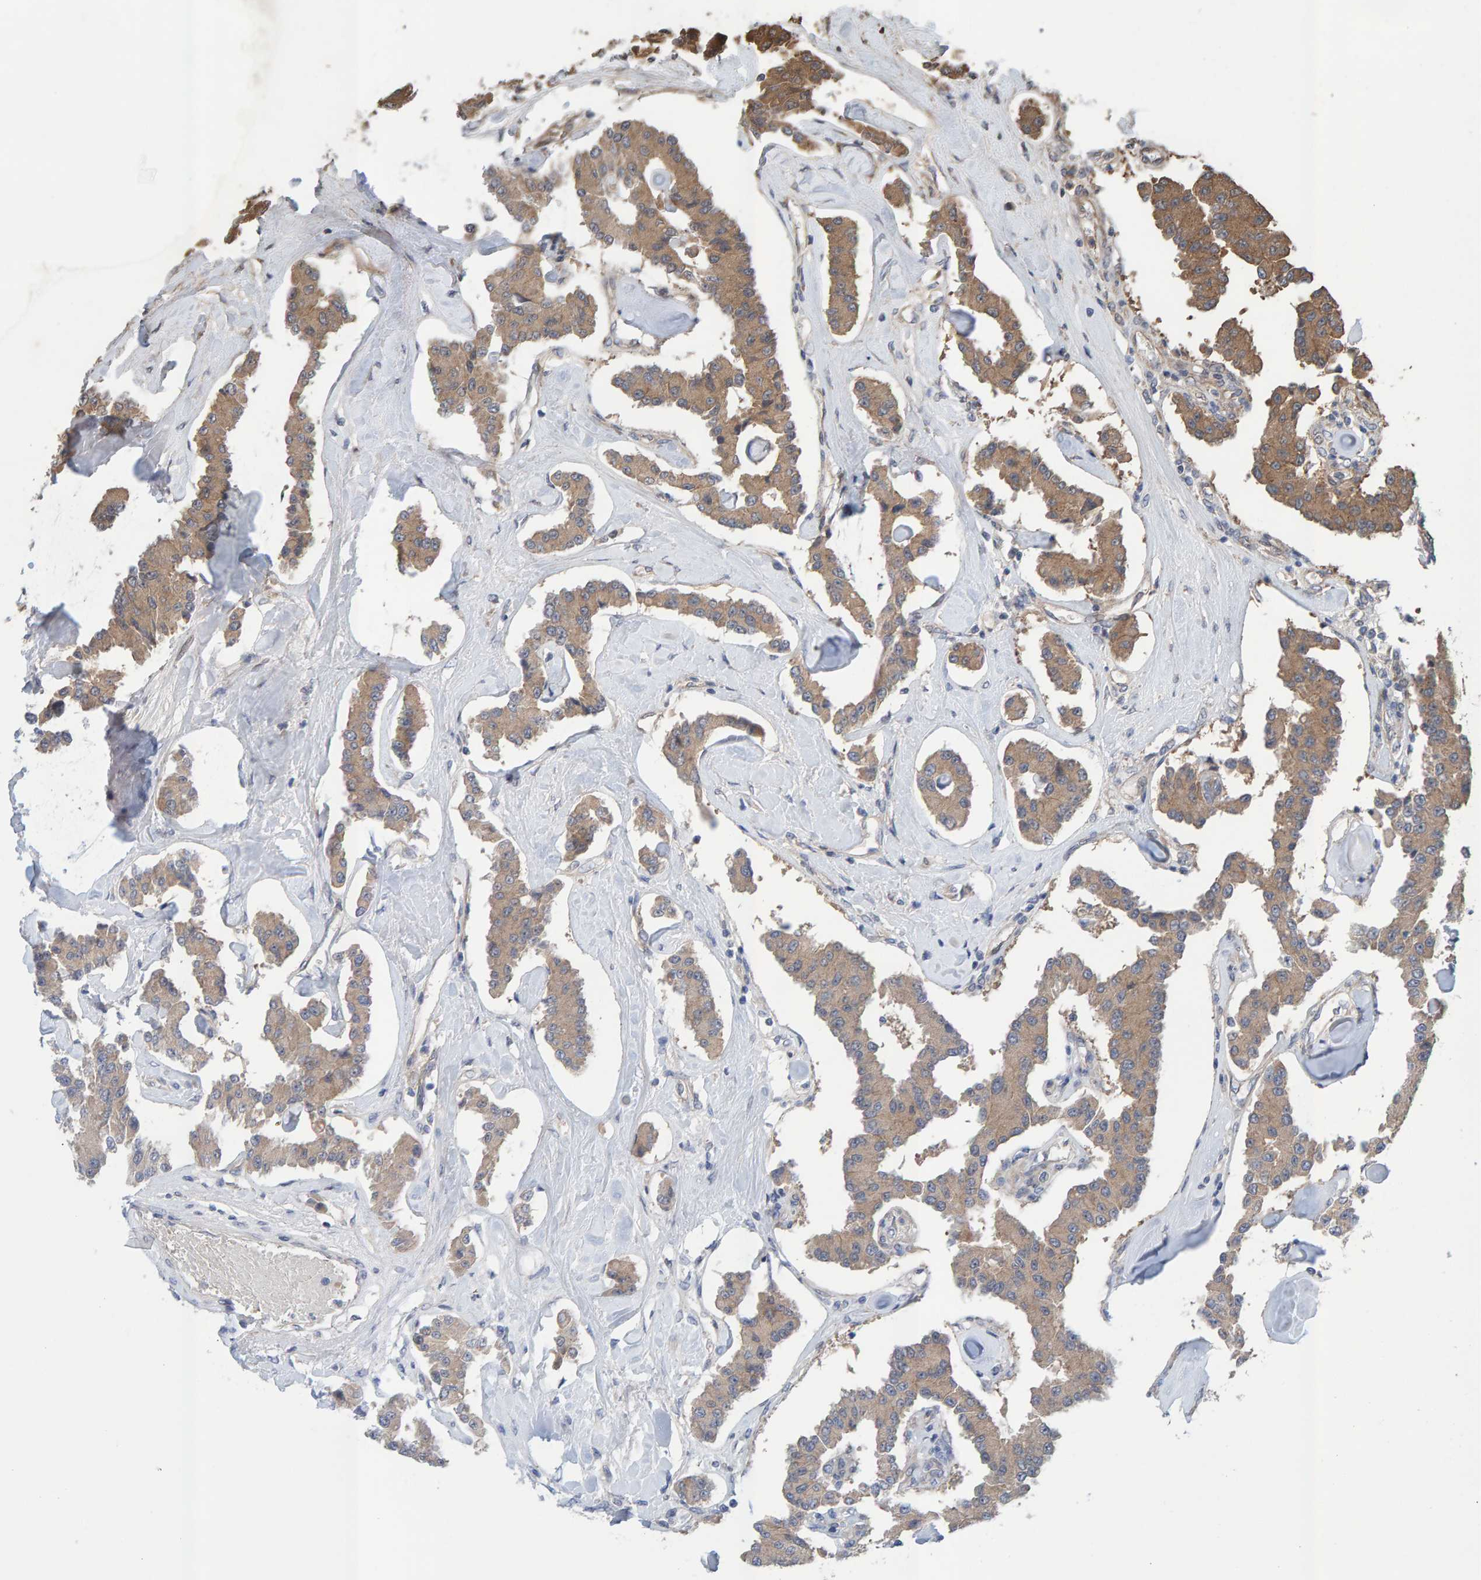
{"staining": {"intensity": "weak", "quantity": ">75%", "location": "cytoplasmic/membranous"}, "tissue": "carcinoid", "cell_type": "Tumor cells", "image_type": "cancer", "snomed": [{"axis": "morphology", "description": "Carcinoid, malignant, NOS"}, {"axis": "topography", "description": "Pancreas"}], "caption": "Carcinoid was stained to show a protein in brown. There is low levels of weak cytoplasmic/membranous staining in approximately >75% of tumor cells.", "gene": "LRSAM1", "patient": {"sex": "male", "age": 41}}